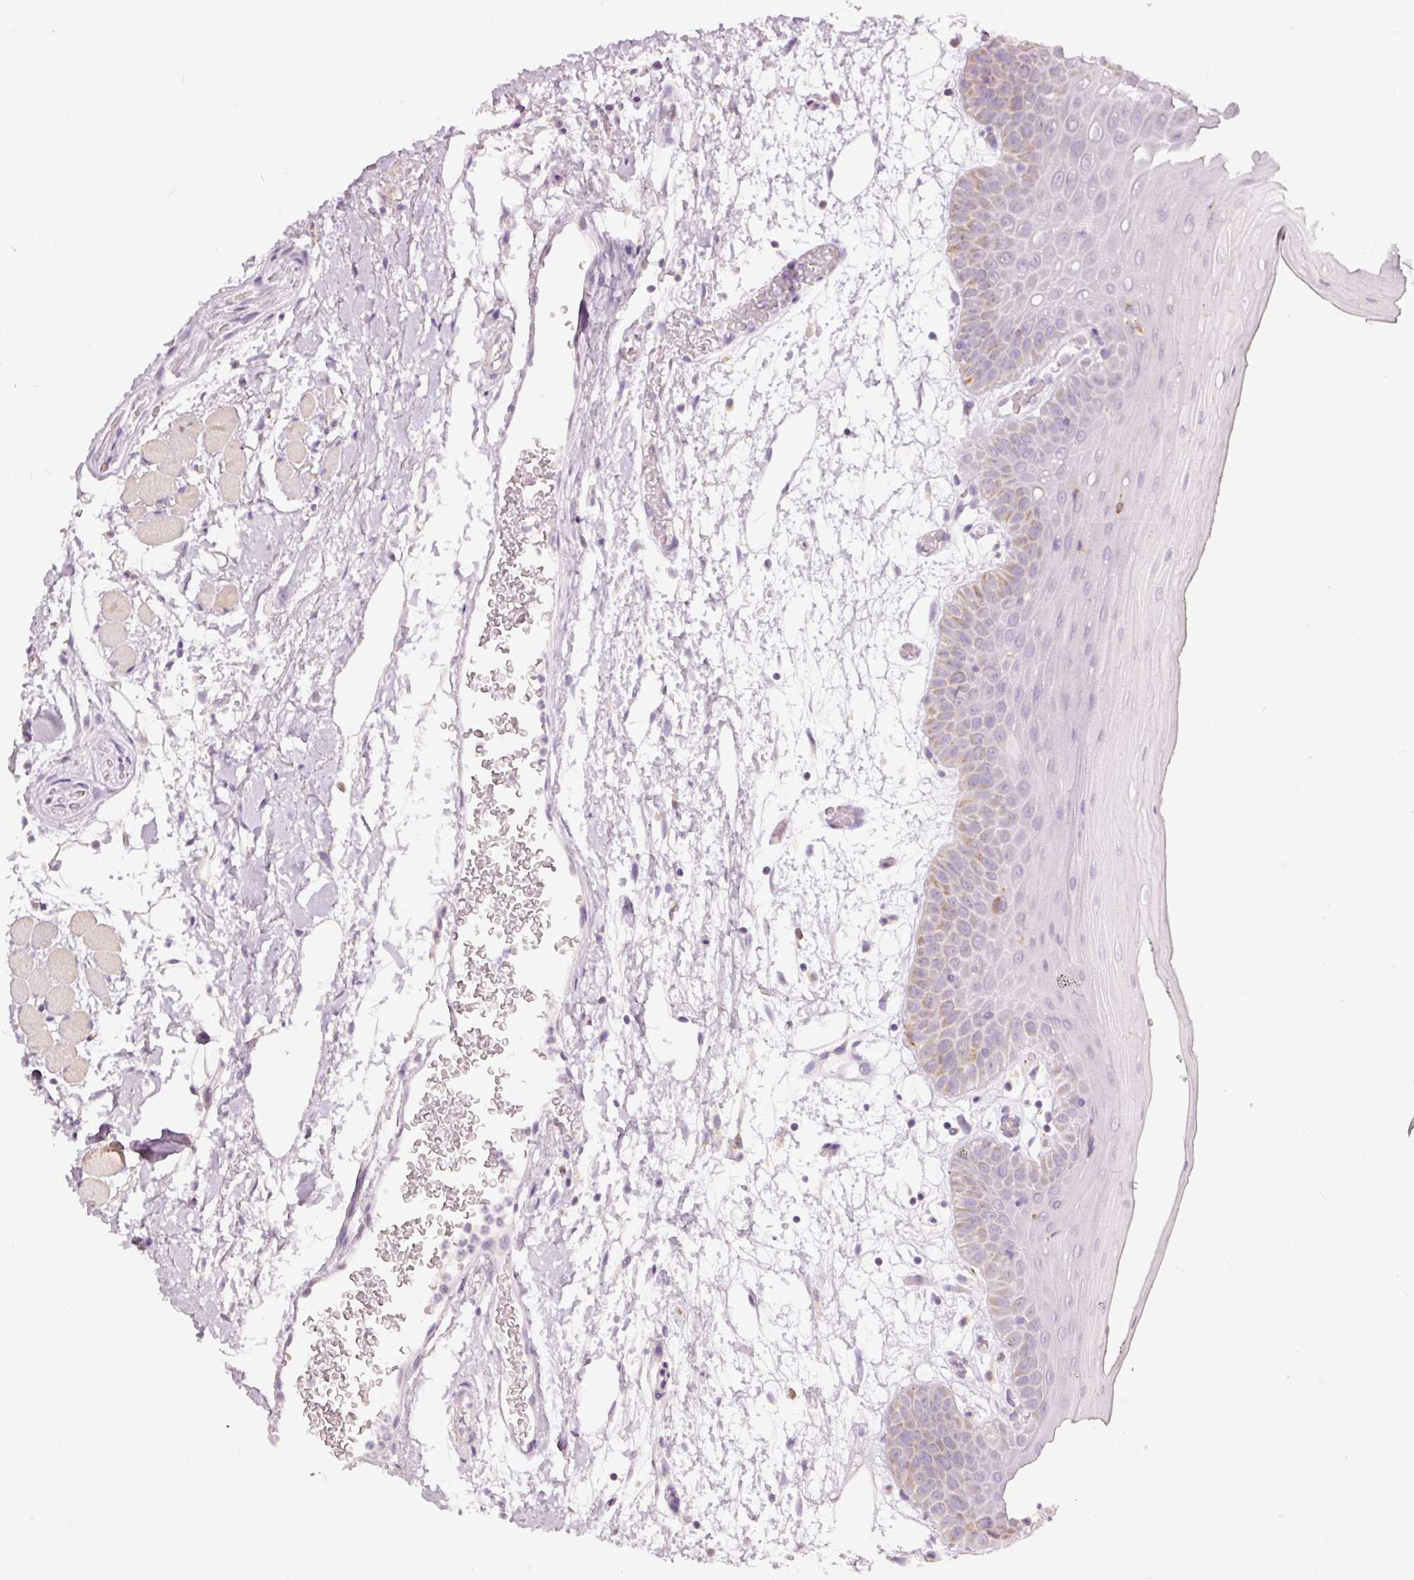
{"staining": {"intensity": "weak", "quantity": "<25%", "location": "cytoplasmic/membranous"}, "tissue": "oral mucosa", "cell_type": "Squamous epithelial cells", "image_type": "normal", "snomed": [{"axis": "morphology", "description": "Normal tissue, NOS"}, {"axis": "topography", "description": "Oral tissue"}, {"axis": "topography", "description": "Tounge, NOS"}], "caption": "High power microscopy histopathology image of an immunohistochemistry (IHC) micrograph of benign oral mucosa, revealing no significant expression in squamous epithelial cells. The staining was performed using DAB (3,3'-diaminobenzidine) to visualize the protein expression in brown, while the nuclei were stained in blue with hematoxylin (Magnification: 20x).", "gene": "MTHFD2", "patient": {"sex": "female", "age": 59}}